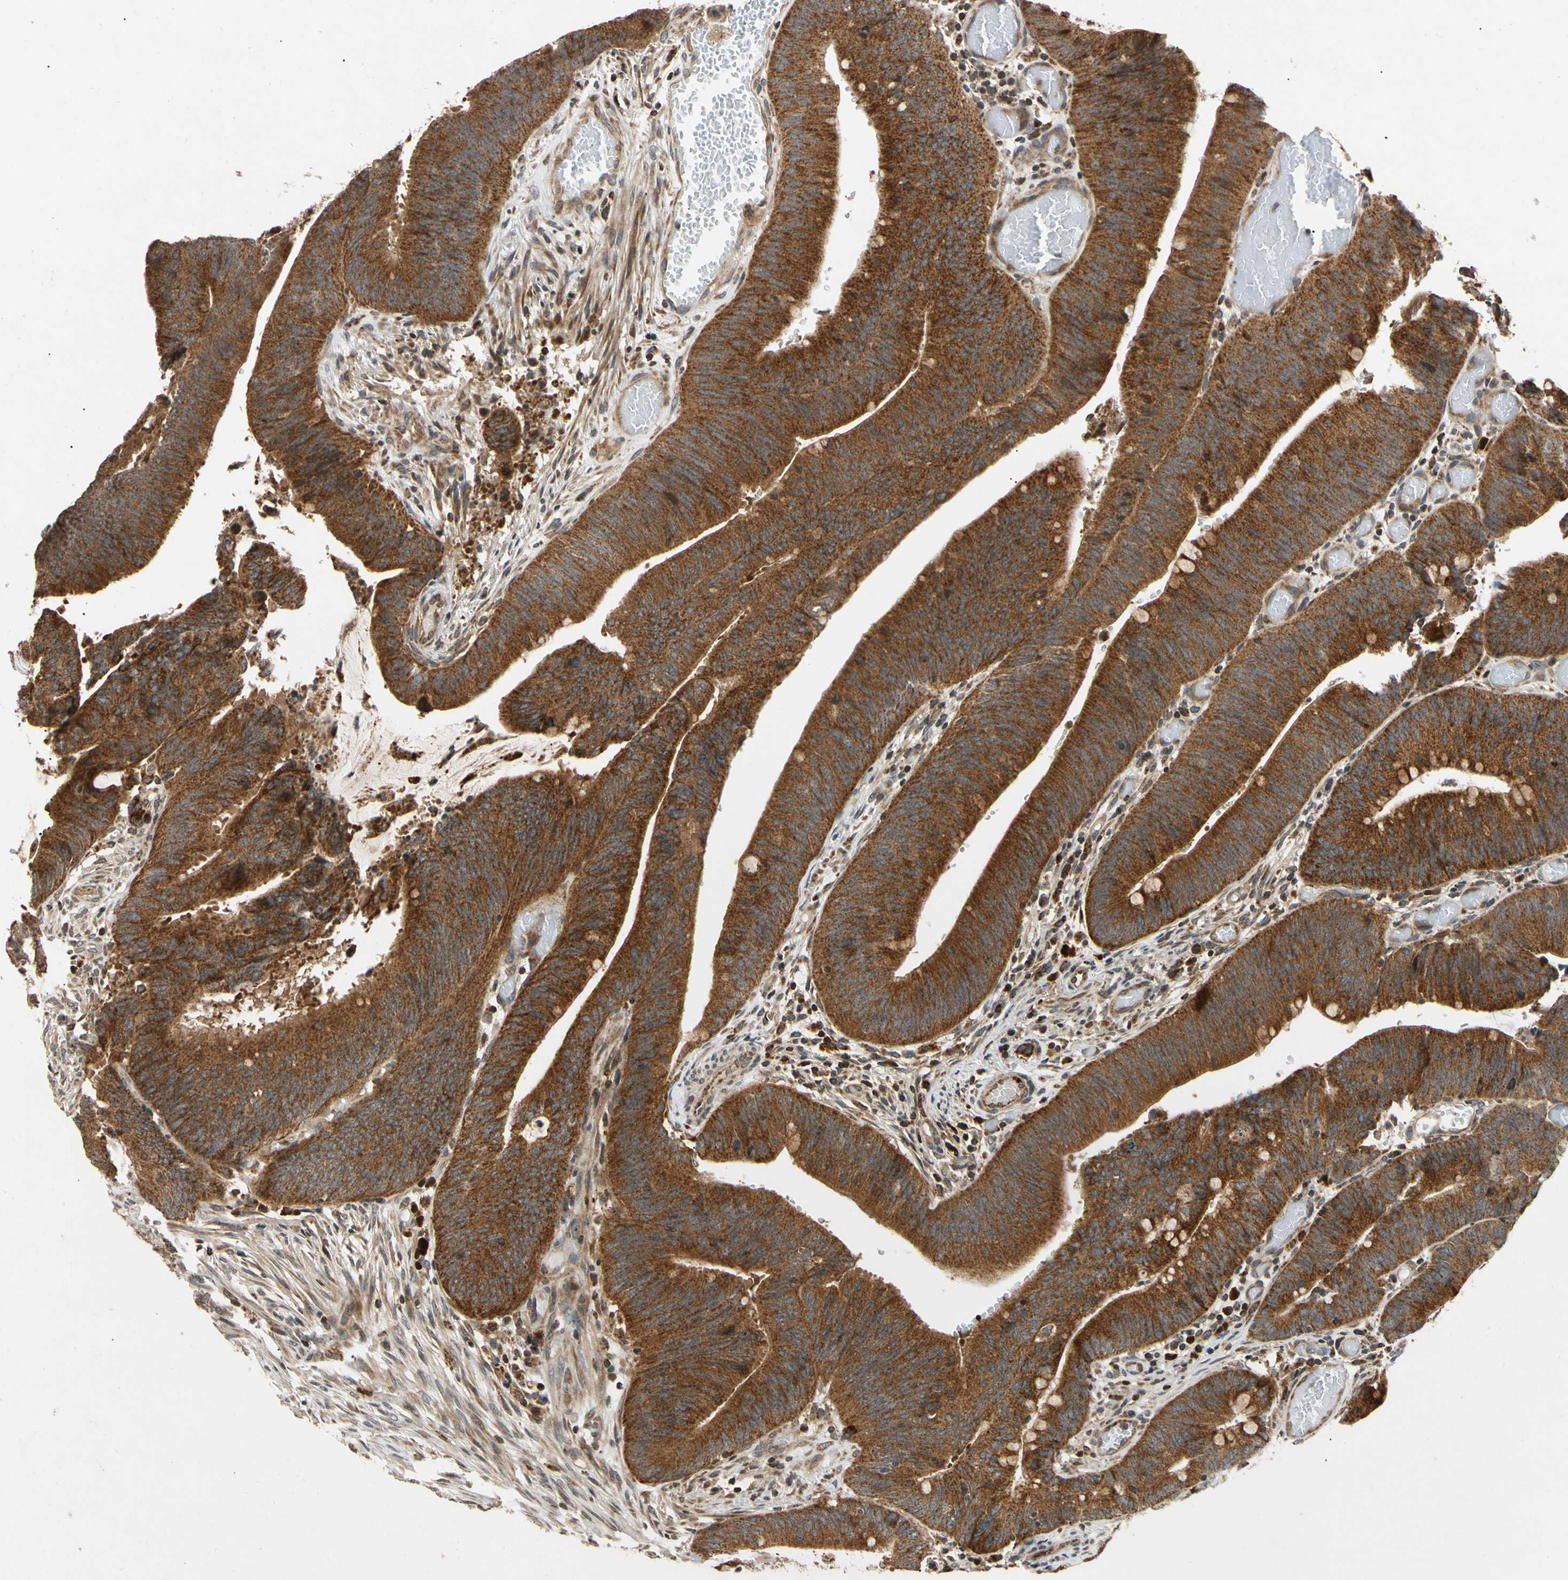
{"staining": {"intensity": "strong", "quantity": ">75%", "location": "cytoplasmic/membranous"}, "tissue": "colorectal cancer", "cell_type": "Tumor cells", "image_type": "cancer", "snomed": [{"axis": "morphology", "description": "Adenocarcinoma, NOS"}, {"axis": "topography", "description": "Rectum"}], "caption": "Immunohistochemistry (IHC) histopathology image of neoplastic tissue: adenocarcinoma (colorectal) stained using IHC reveals high levels of strong protein expression localized specifically in the cytoplasmic/membranous of tumor cells, appearing as a cytoplasmic/membranous brown color.", "gene": "MRPS22", "patient": {"sex": "female", "age": 66}}